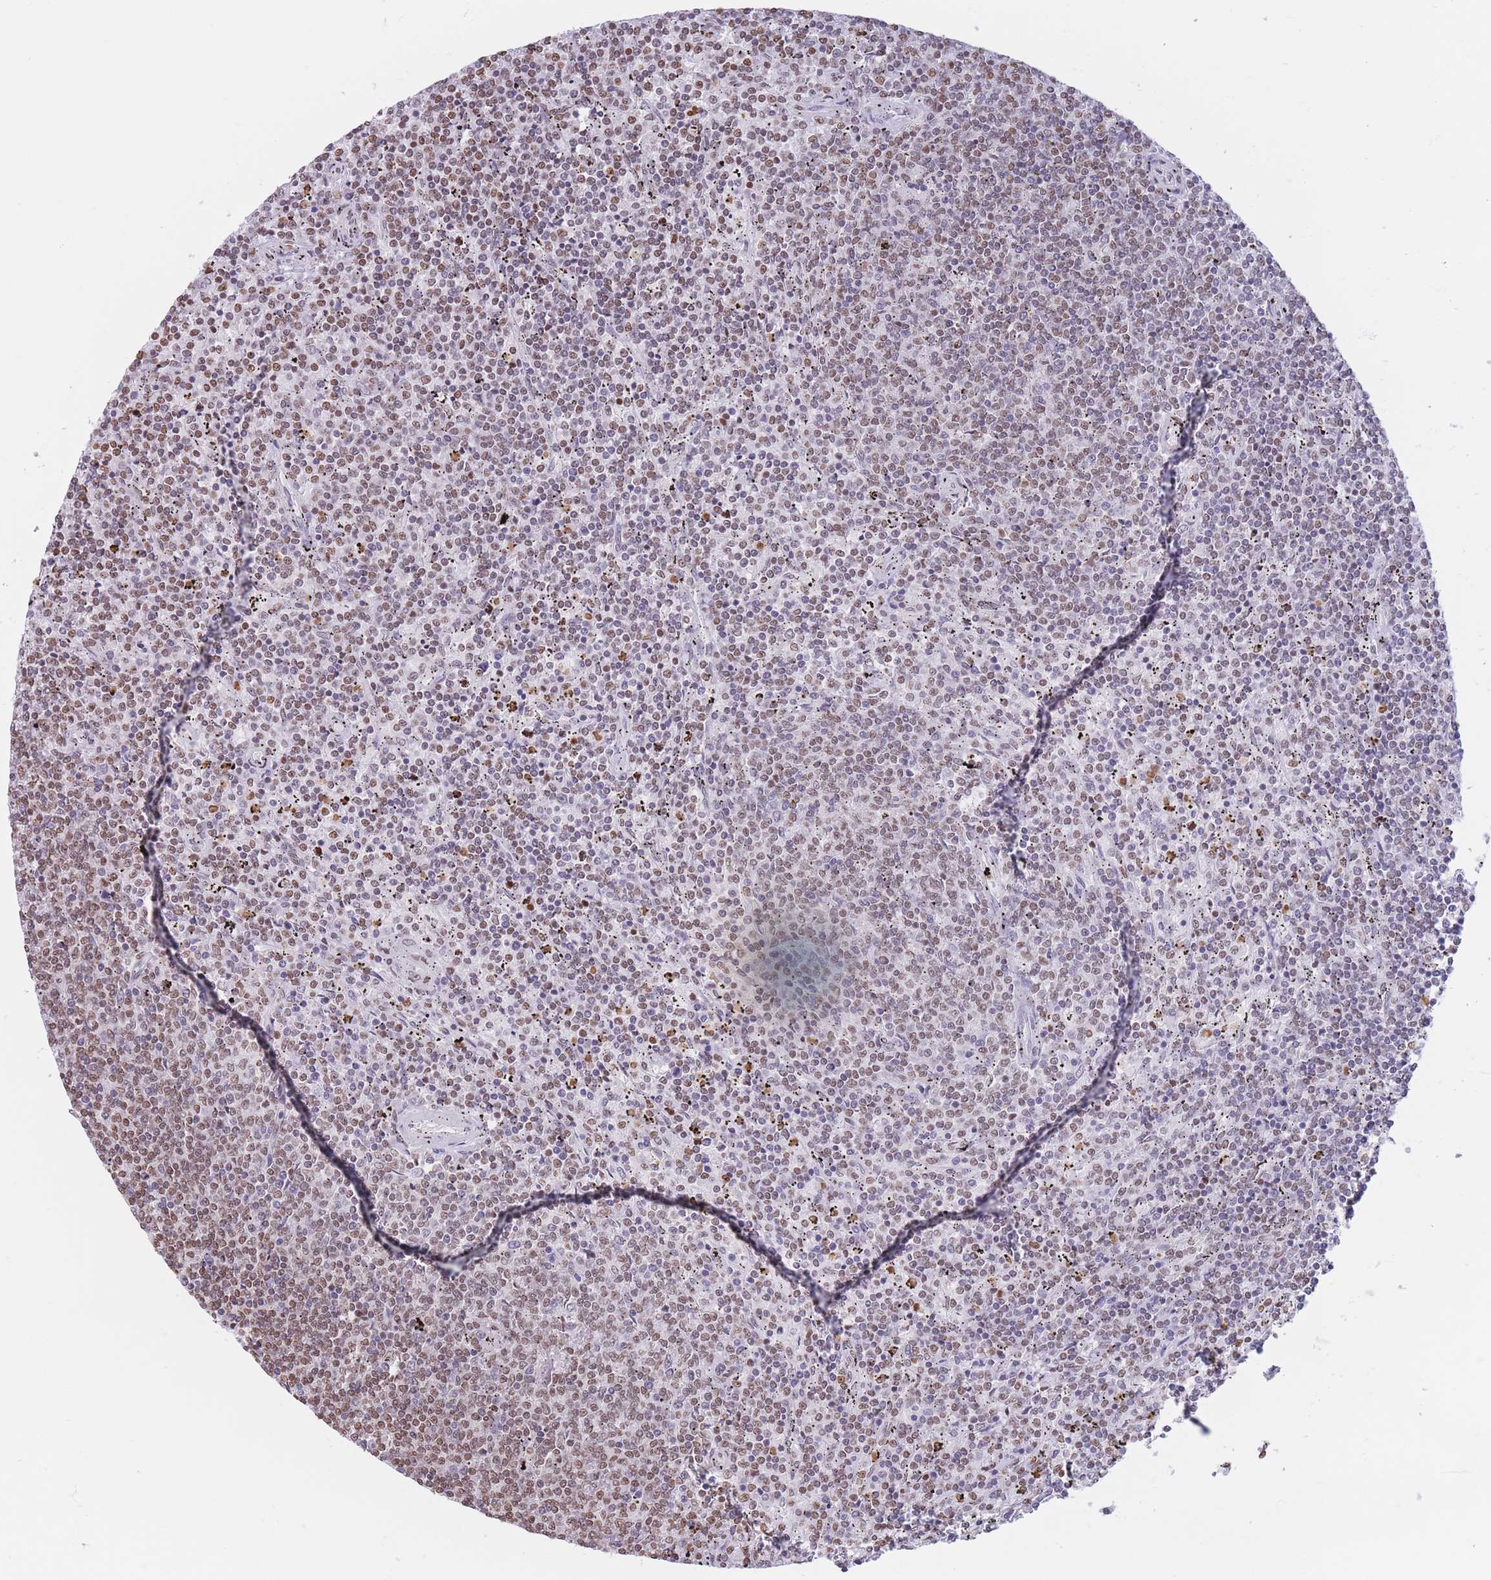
{"staining": {"intensity": "moderate", "quantity": "25%-75%", "location": "nuclear"}, "tissue": "lymphoma", "cell_type": "Tumor cells", "image_type": "cancer", "snomed": [{"axis": "morphology", "description": "Malignant lymphoma, non-Hodgkin's type, Low grade"}, {"axis": "topography", "description": "Spleen"}], "caption": "Low-grade malignant lymphoma, non-Hodgkin's type stained with immunohistochemistry (IHC) shows moderate nuclear staining in about 25%-75% of tumor cells.", "gene": "RYK", "patient": {"sex": "female", "age": 50}}